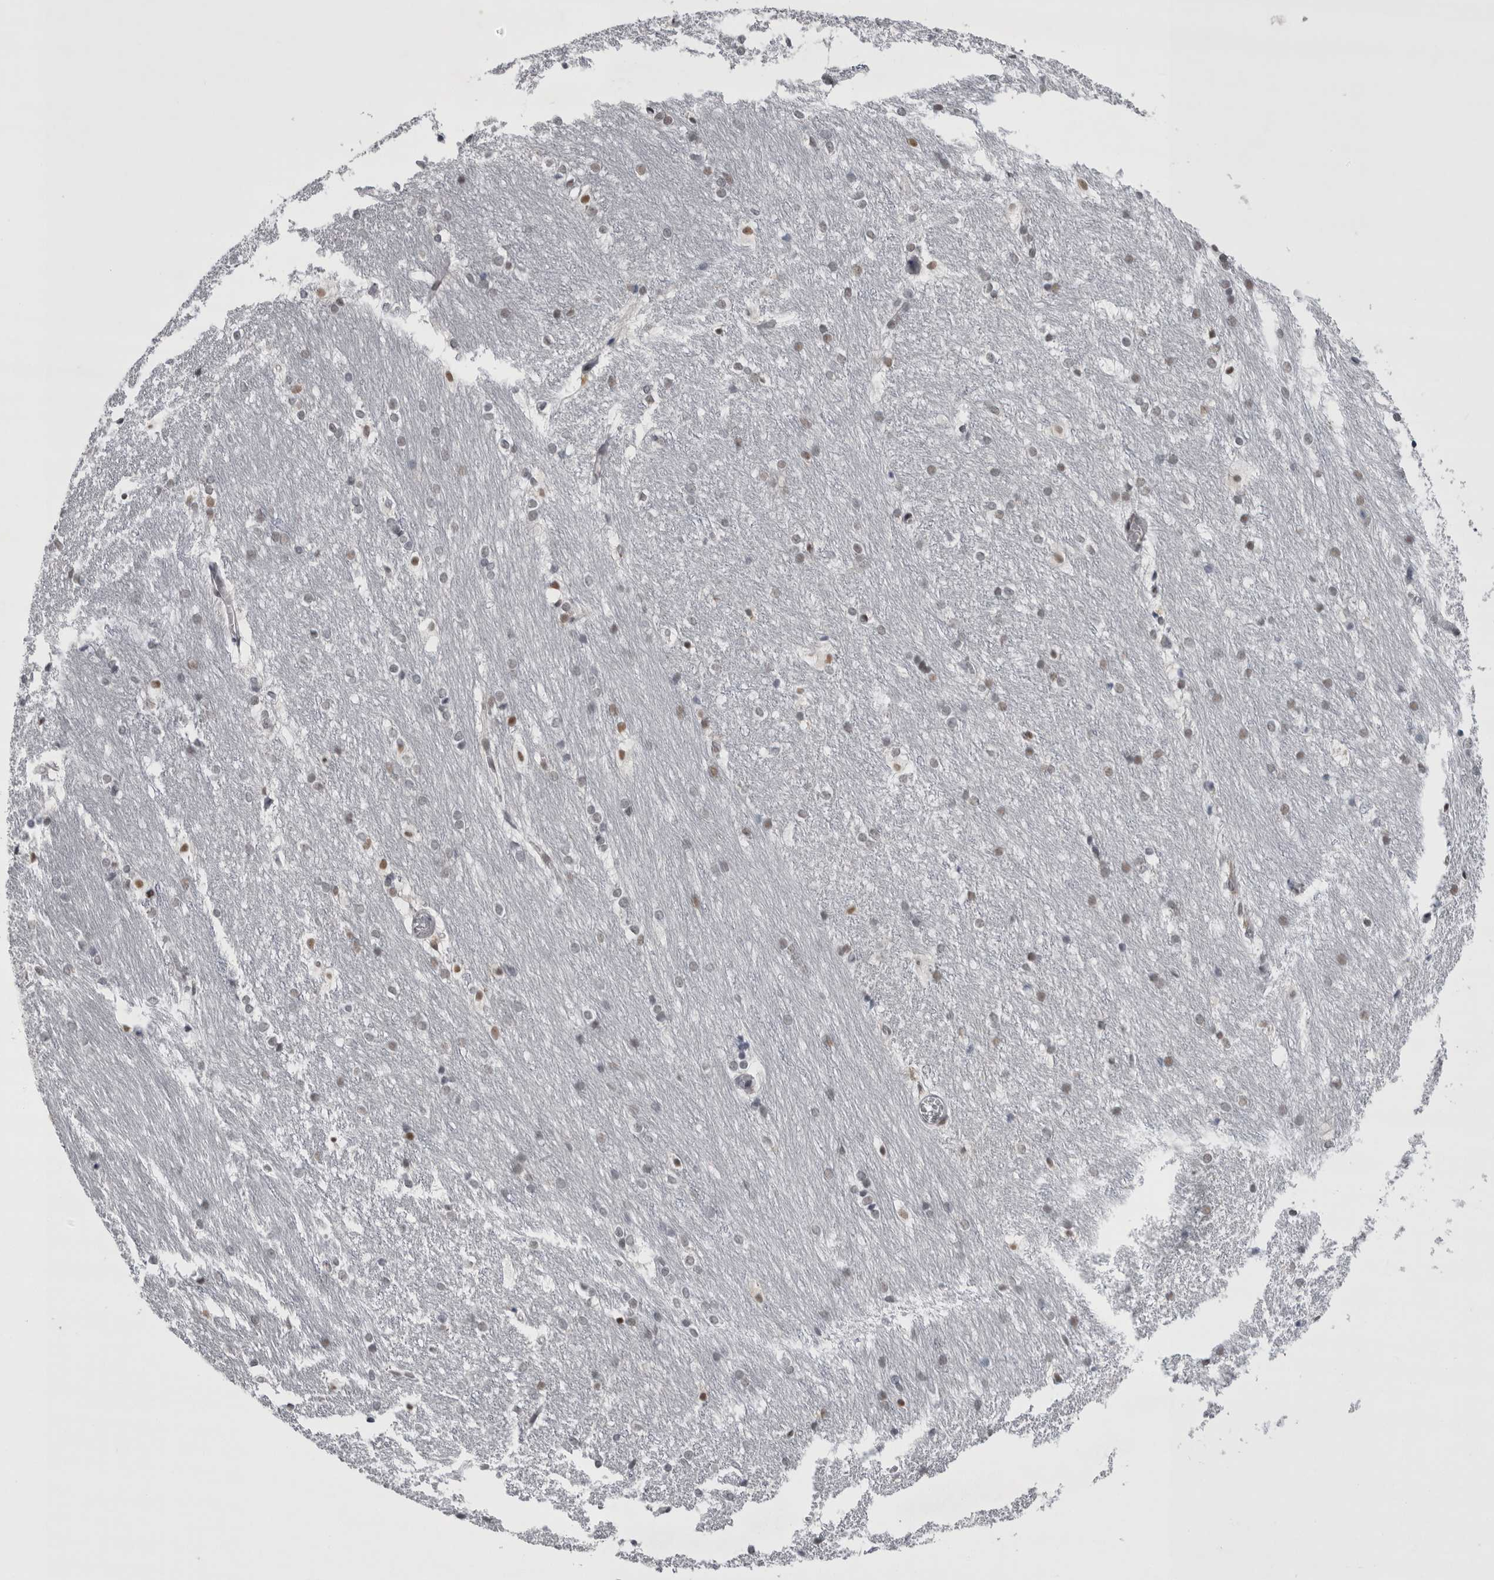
{"staining": {"intensity": "weak", "quantity": "<25%", "location": "nuclear"}, "tissue": "caudate", "cell_type": "Glial cells", "image_type": "normal", "snomed": [{"axis": "morphology", "description": "Normal tissue, NOS"}, {"axis": "topography", "description": "Lateral ventricle wall"}], "caption": "Protein analysis of benign caudate exhibits no significant expression in glial cells.", "gene": "PSMB2", "patient": {"sex": "female", "age": 19}}